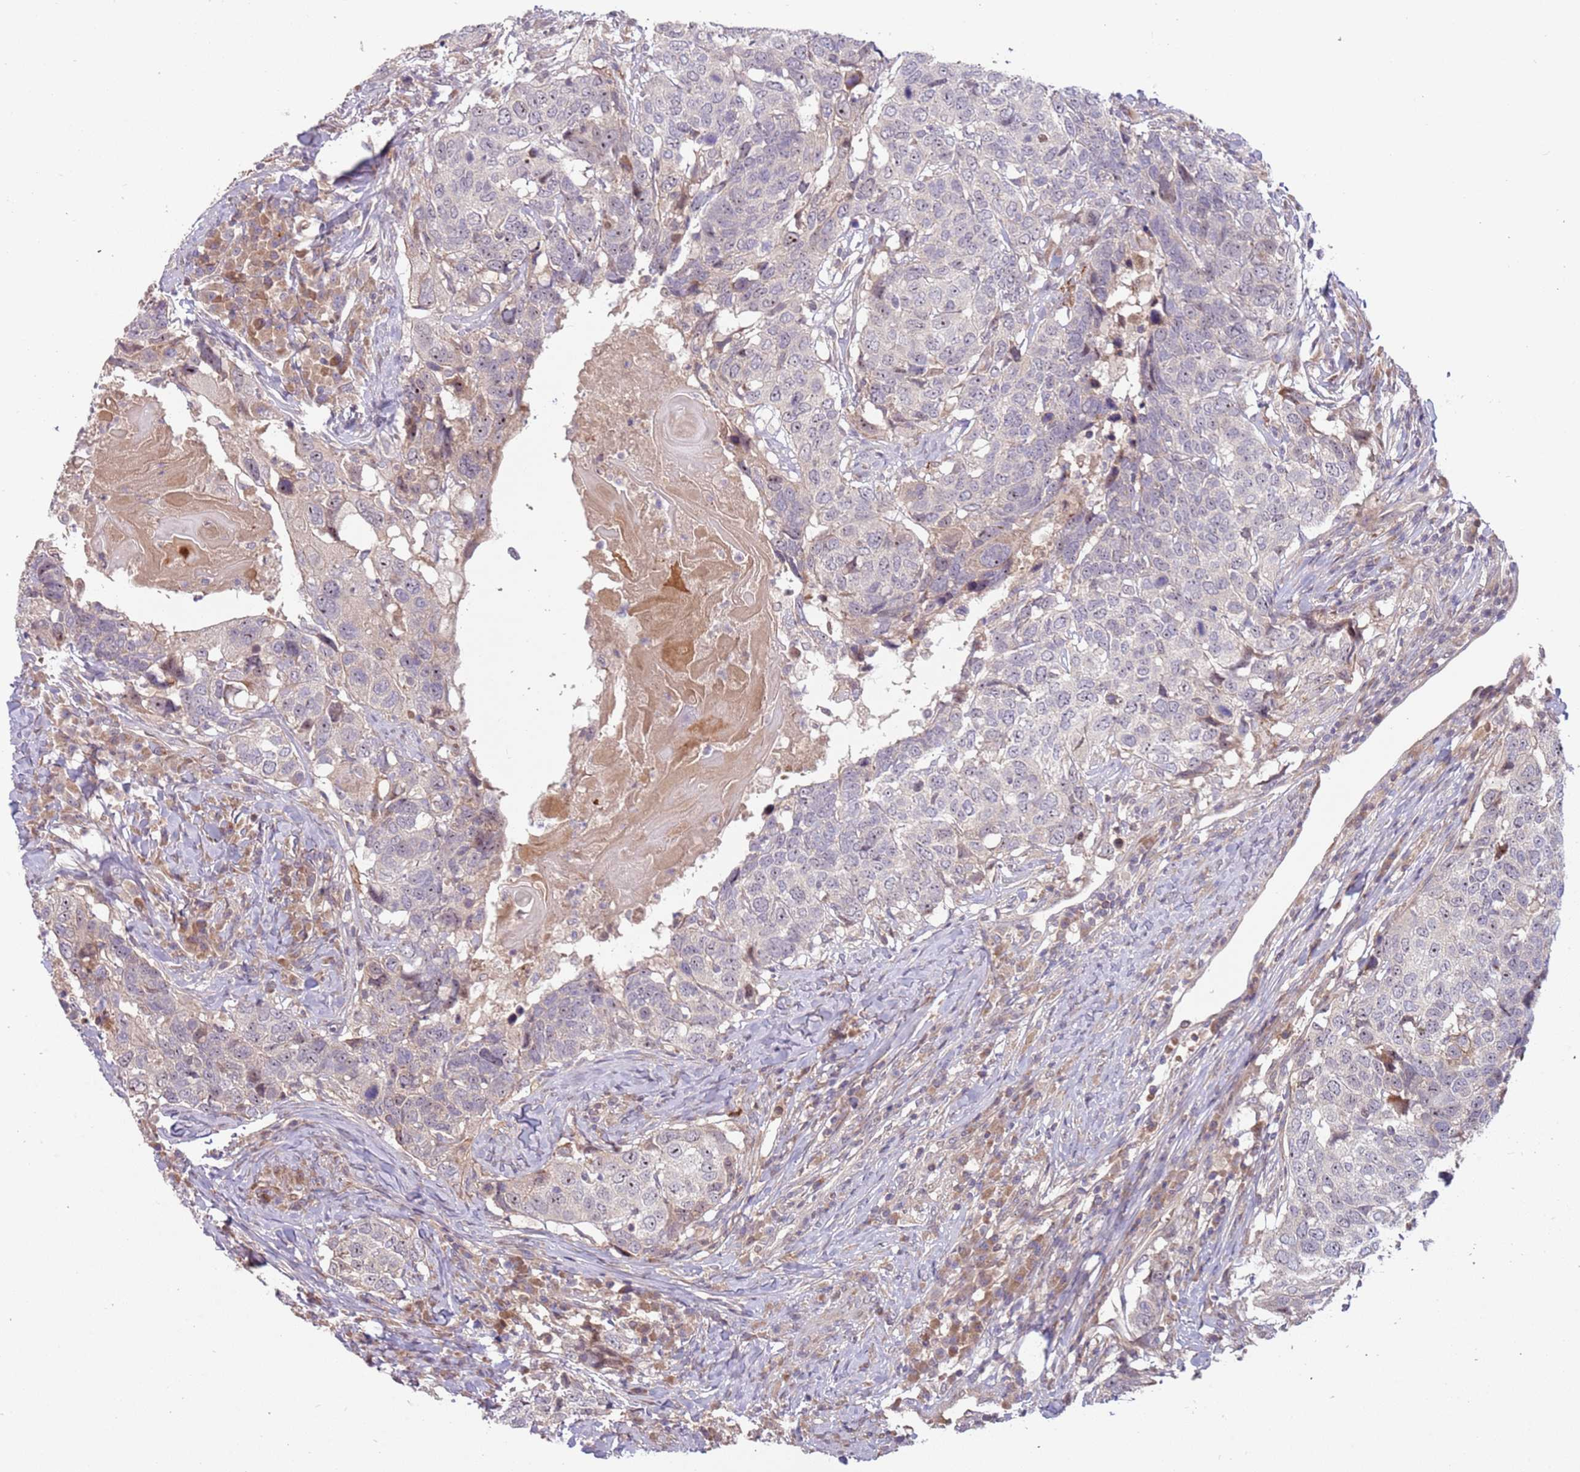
{"staining": {"intensity": "weak", "quantity": "<25%", "location": "cytoplasmic/membranous,nuclear"}, "tissue": "head and neck cancer", "cell_type": "Tumor cells", "image_type": "cancer", "snomed": [{"axis": "morphology", "description": "Squamous cell carcinoma, NOS"}, {"axis": "topography", "description": "Head-Neck"}], "caption": "Tumor cells are negative for brown protein staining in squamous cell carcinoma (head and neck).", "gene": "TRAPPC6B", "patient": {"sex": "male", "age": 66}}